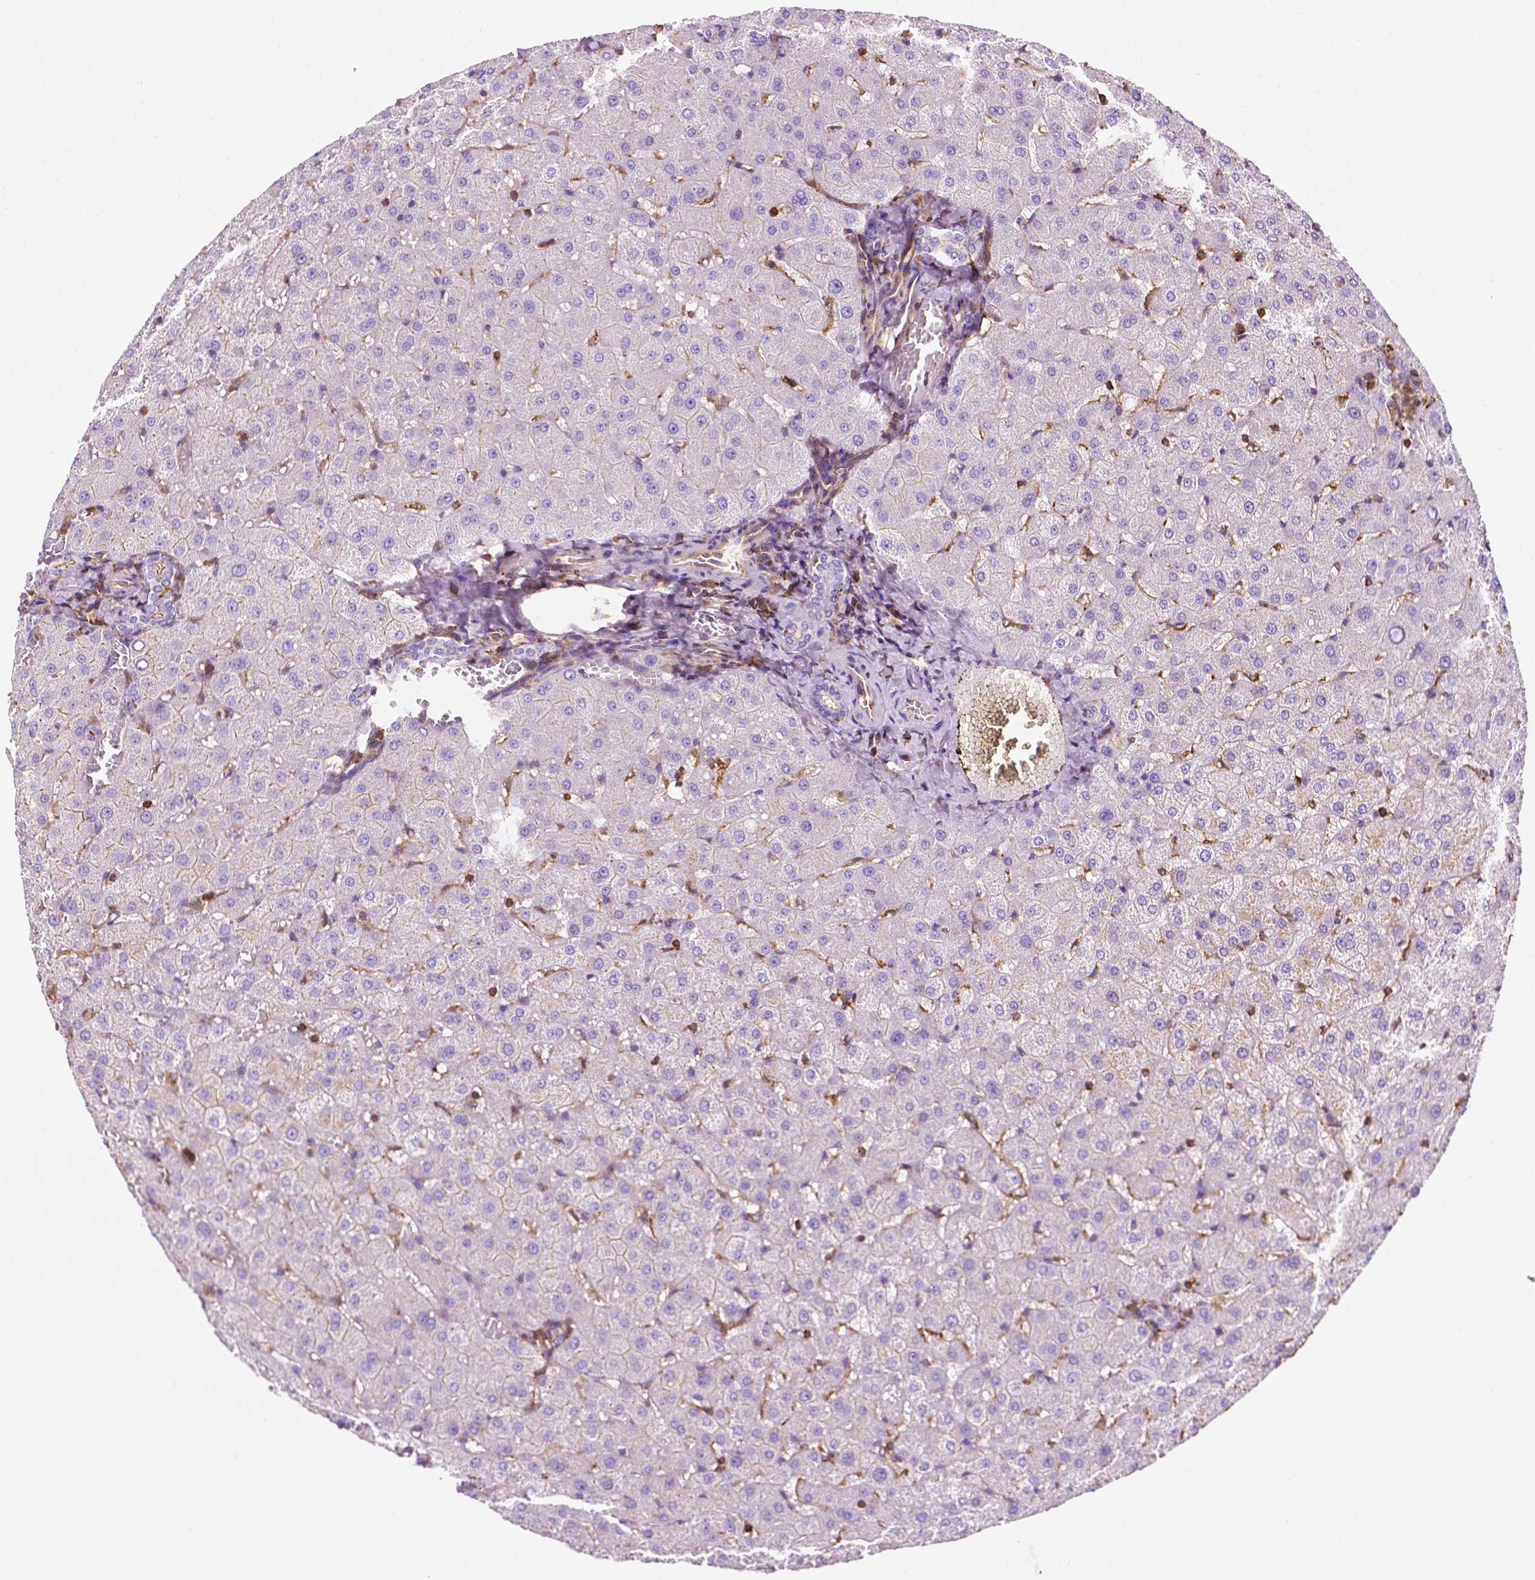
{"staining": {"intensity": "negative", "quantity": "none", "location": "none"}, "tissue": "liver", "cell_type": "Cholangiocytes", "image_type": "normal", "snomed": [{"axis": "morphology", "description": "Normal tissue, NOS"}, {"axis": "topography", "description": "Liver"}], "caption": "DAB immunohistochemical staining of normal liver displays no significant expression in cholangiocytes.", "gene": "DCN", "patient": {"sex": "female", "age": 50}}